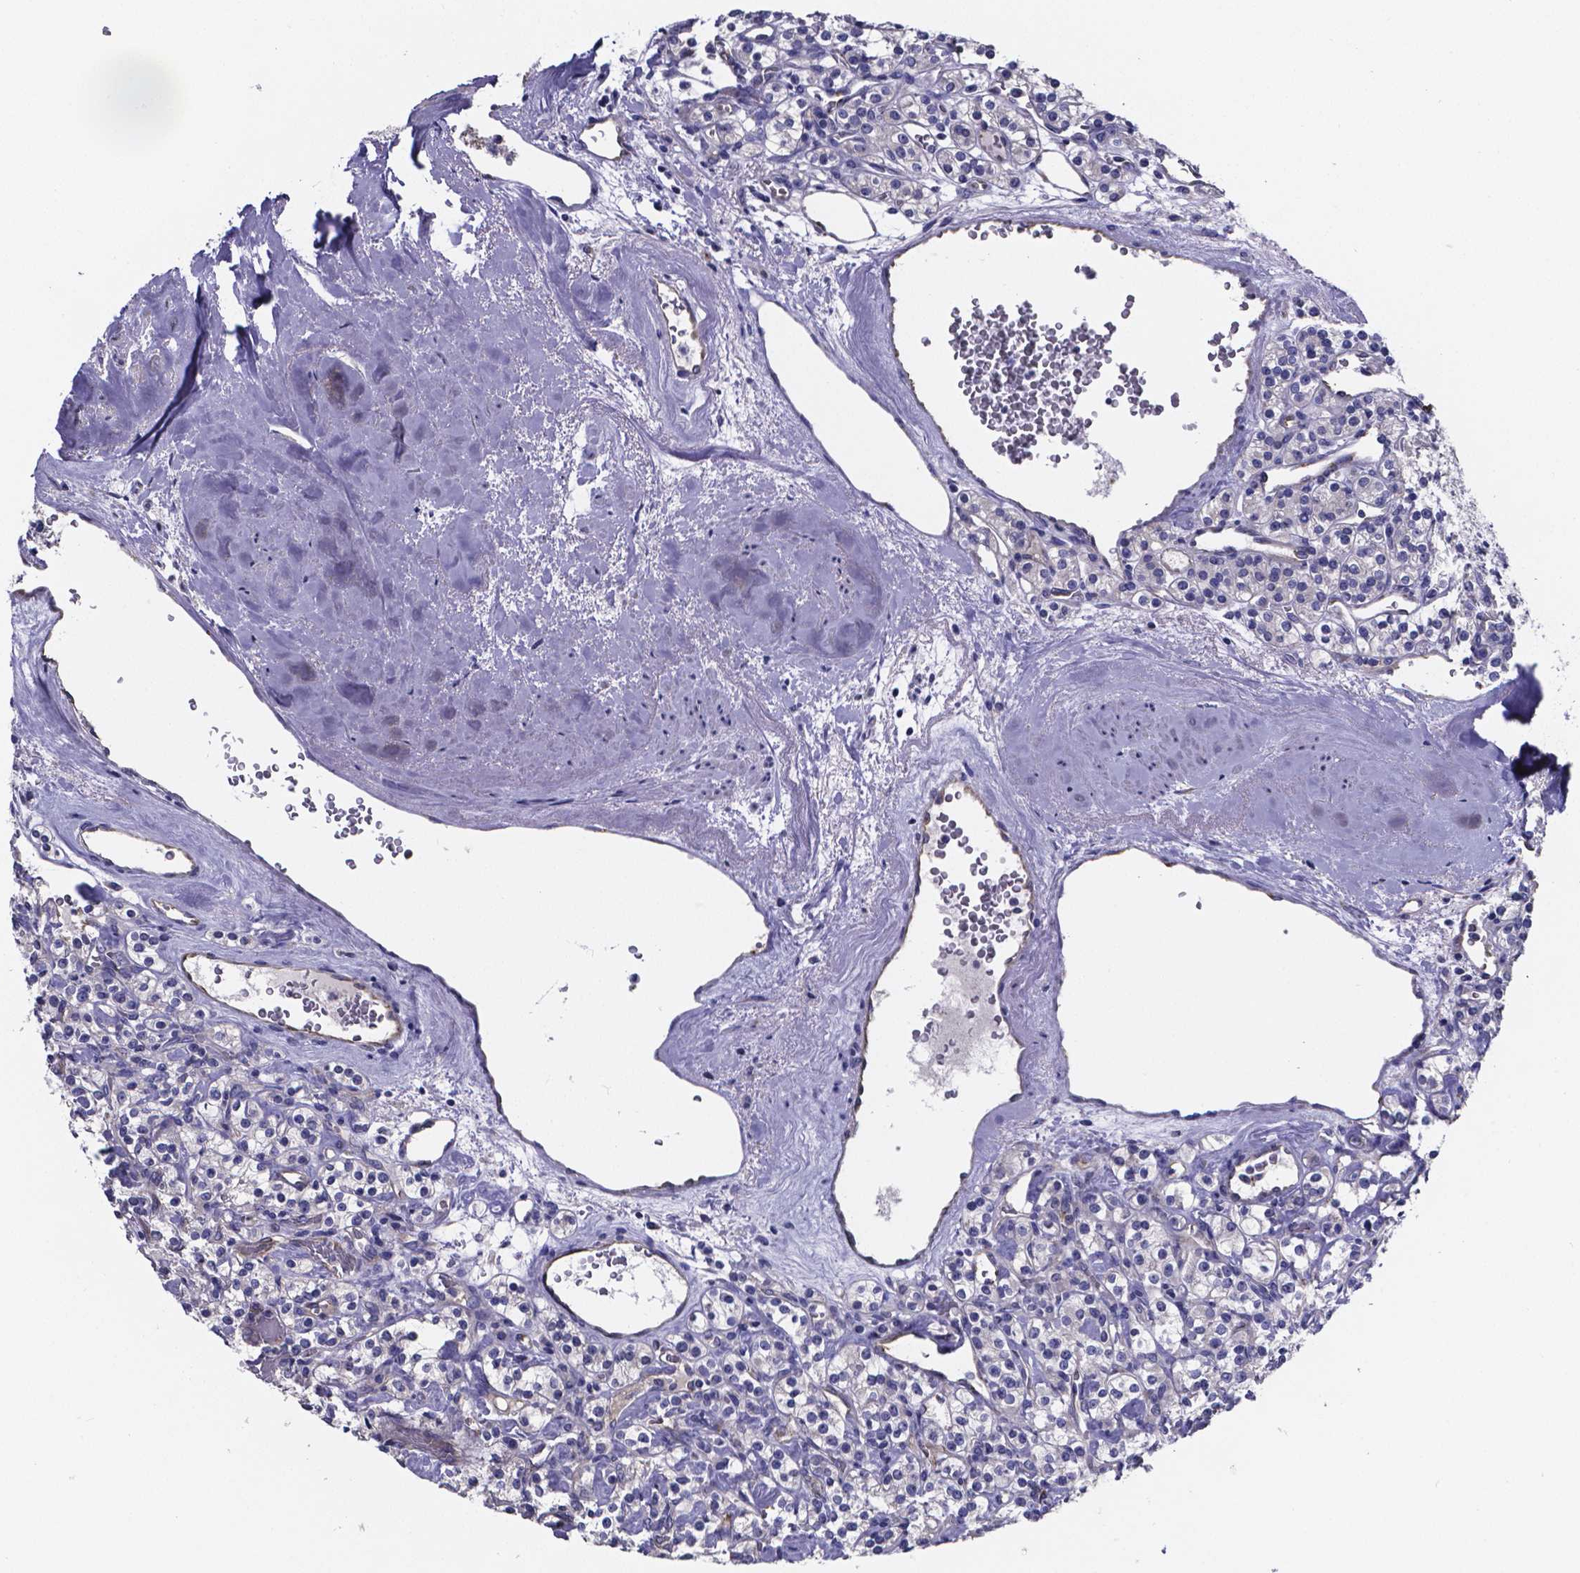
{"staining": {"intensity": "negative", "quantity": "none", "location": "none"}, "tissue": "renal cancer", "cell_type": "Tumor cells", "image_type": "cancer", "snomed": [{"axis": "morphology", "description": "Adenocarcinoma, NOS"}, {"axis": "topography", "description": "Kidney"}], "caption": "A micrograph of human renal cancer (adenocarcinoma) is negative for staining in tumor cells.", "gene": "SFRP4", "patient": {"sex": "male", "age": 77}}